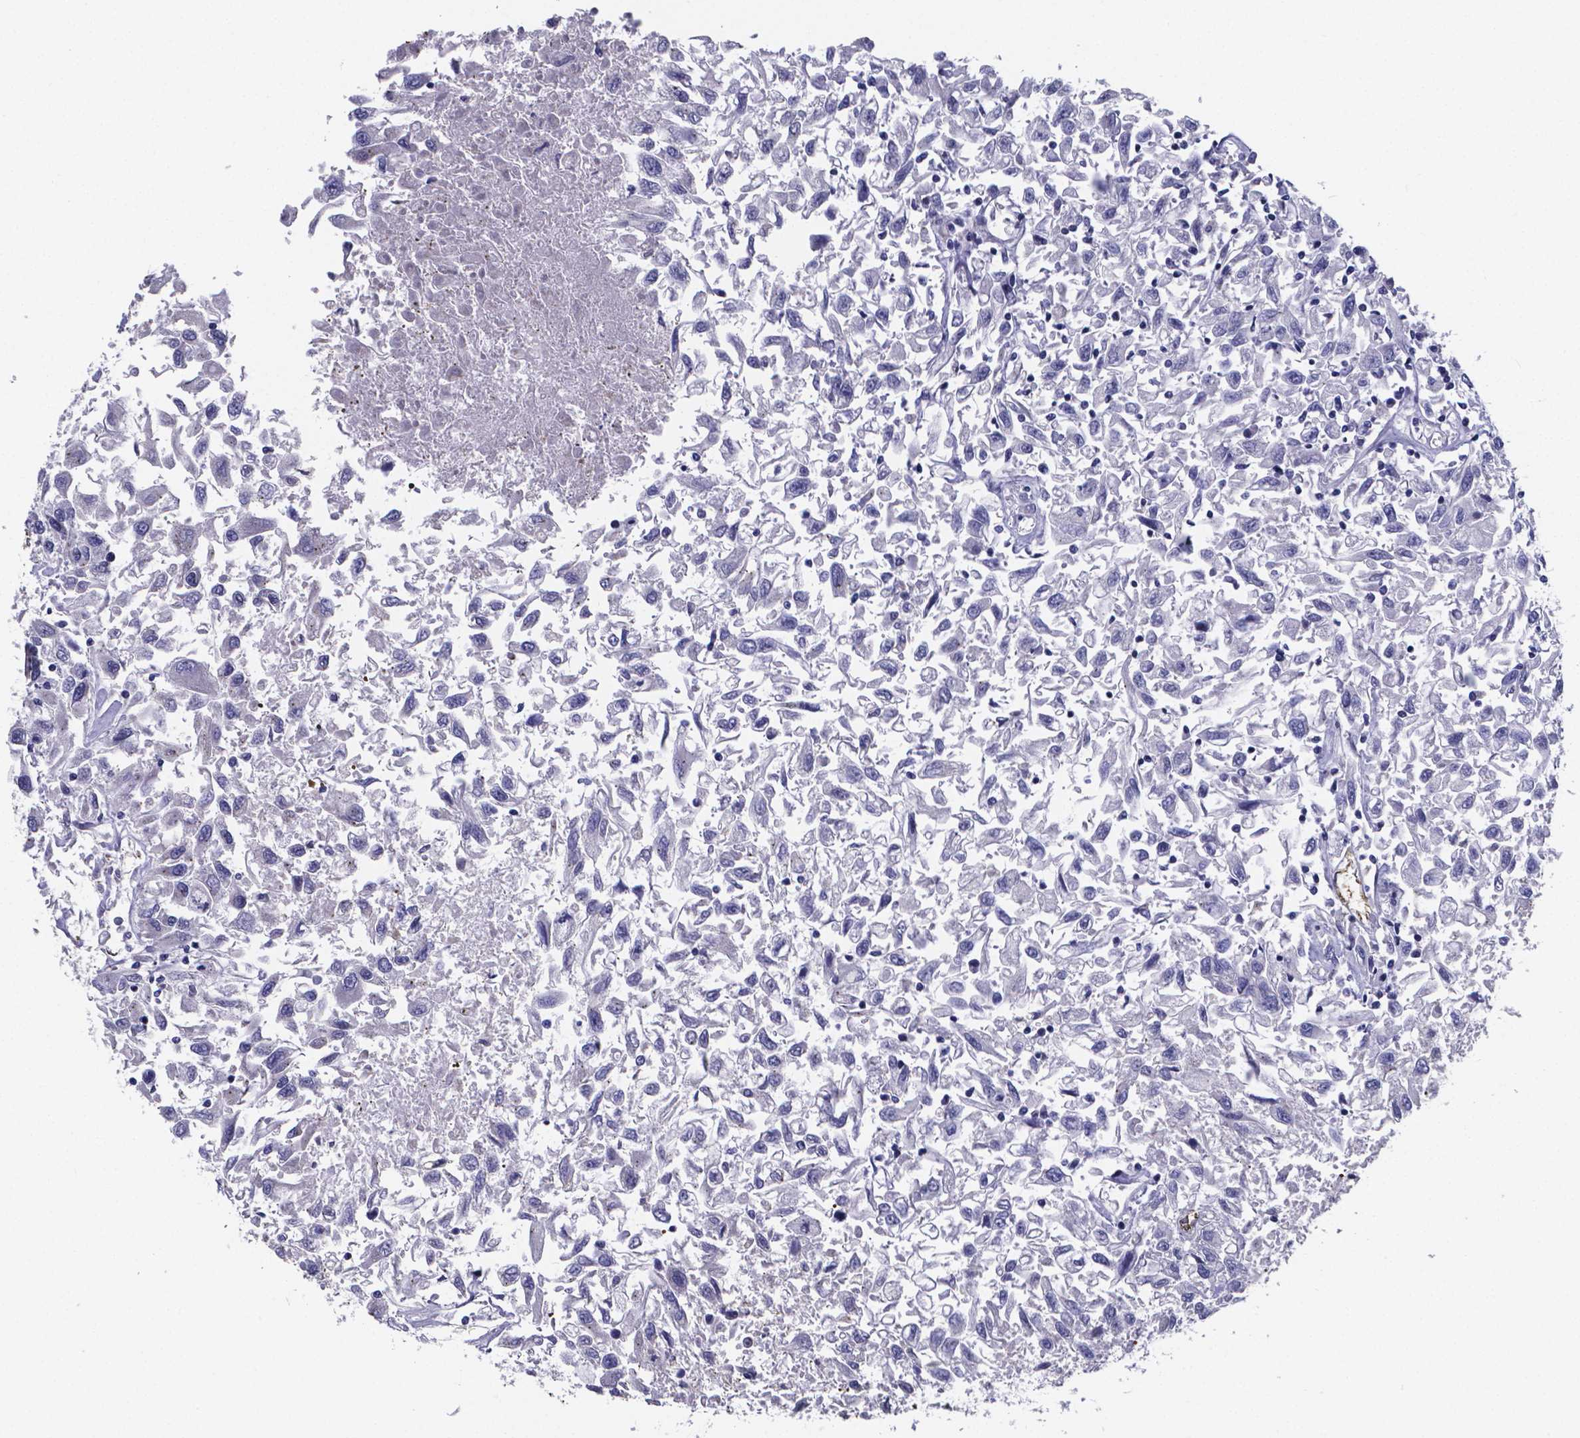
{"staining": {"intensity": "negative", "quantity": "none", "location": "none"}, "tissue": "renal cancer", "cell_type": "Tumor cells", "image_type": "cancer", "snomed": [{"axis": "morphology", "description": "Adenocarcinoma, NOS"}, {"axis": "topography", "description": "Kidney"}], "caption": "An image of human renal adenocarcinoma is negative for staining in tumor cells.", "gene": "SFRP4", "patient": {"sex": "female", "age": 76}}